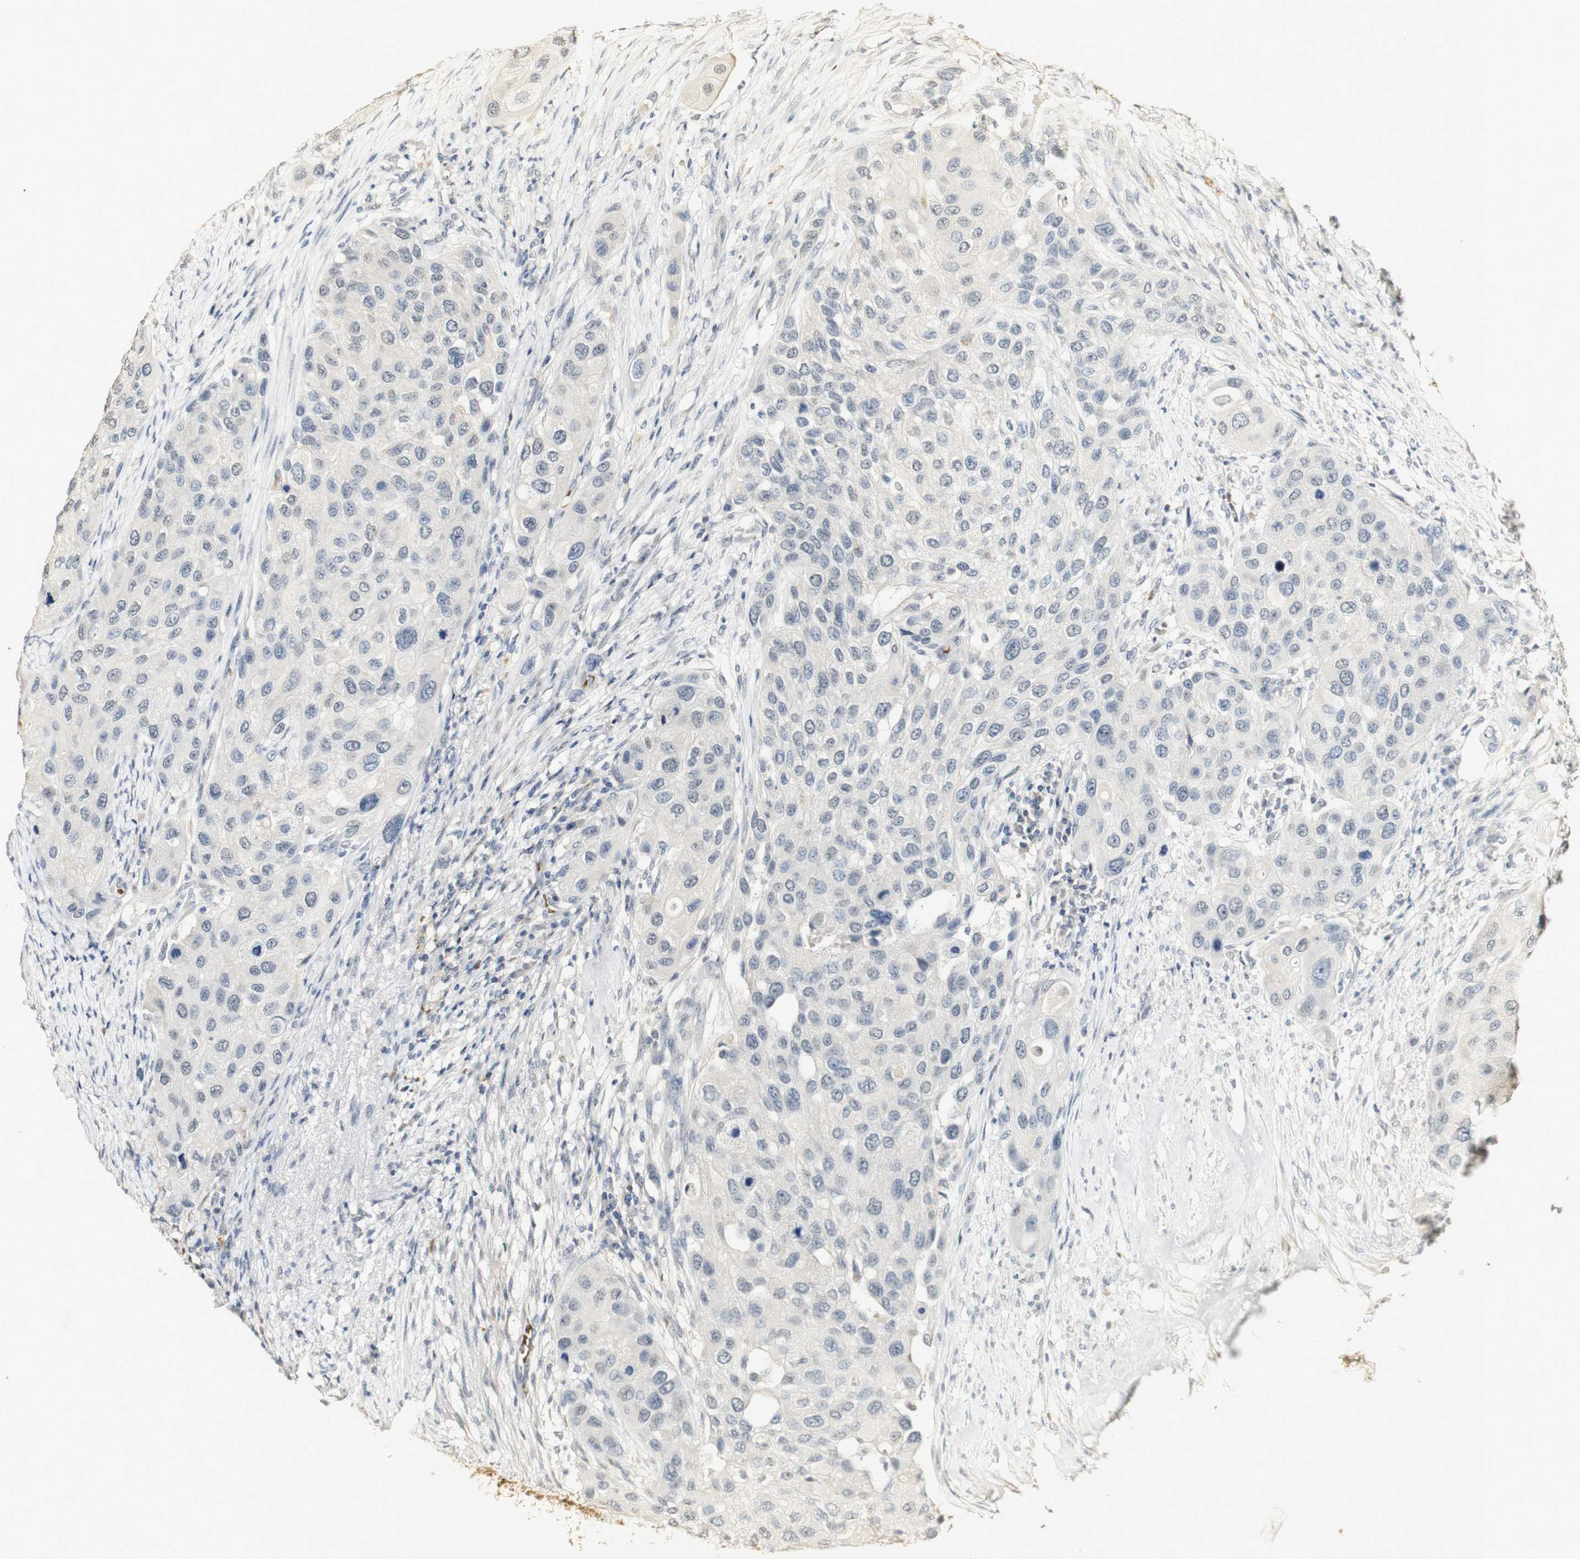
{"staining": {"intensity": "negative", "quantity": "none", "location": "none"}, "tissue": "urothelial cancer", "cell_type": "Tumor cells", "image_type": "cancer", "snomed": [{"axis": "morphology", "description": "Urothelial carcinoma, High grade"}, {"axis": "topography", "description": "Urinary bladder"}], "caption": "Immunohistochemical staining of urothelial carcinoma (high-grade) exhibits no significant positivity in tumor cells.", "gene": "SYT7", "patient": {"sex": "female", "age": 56}}